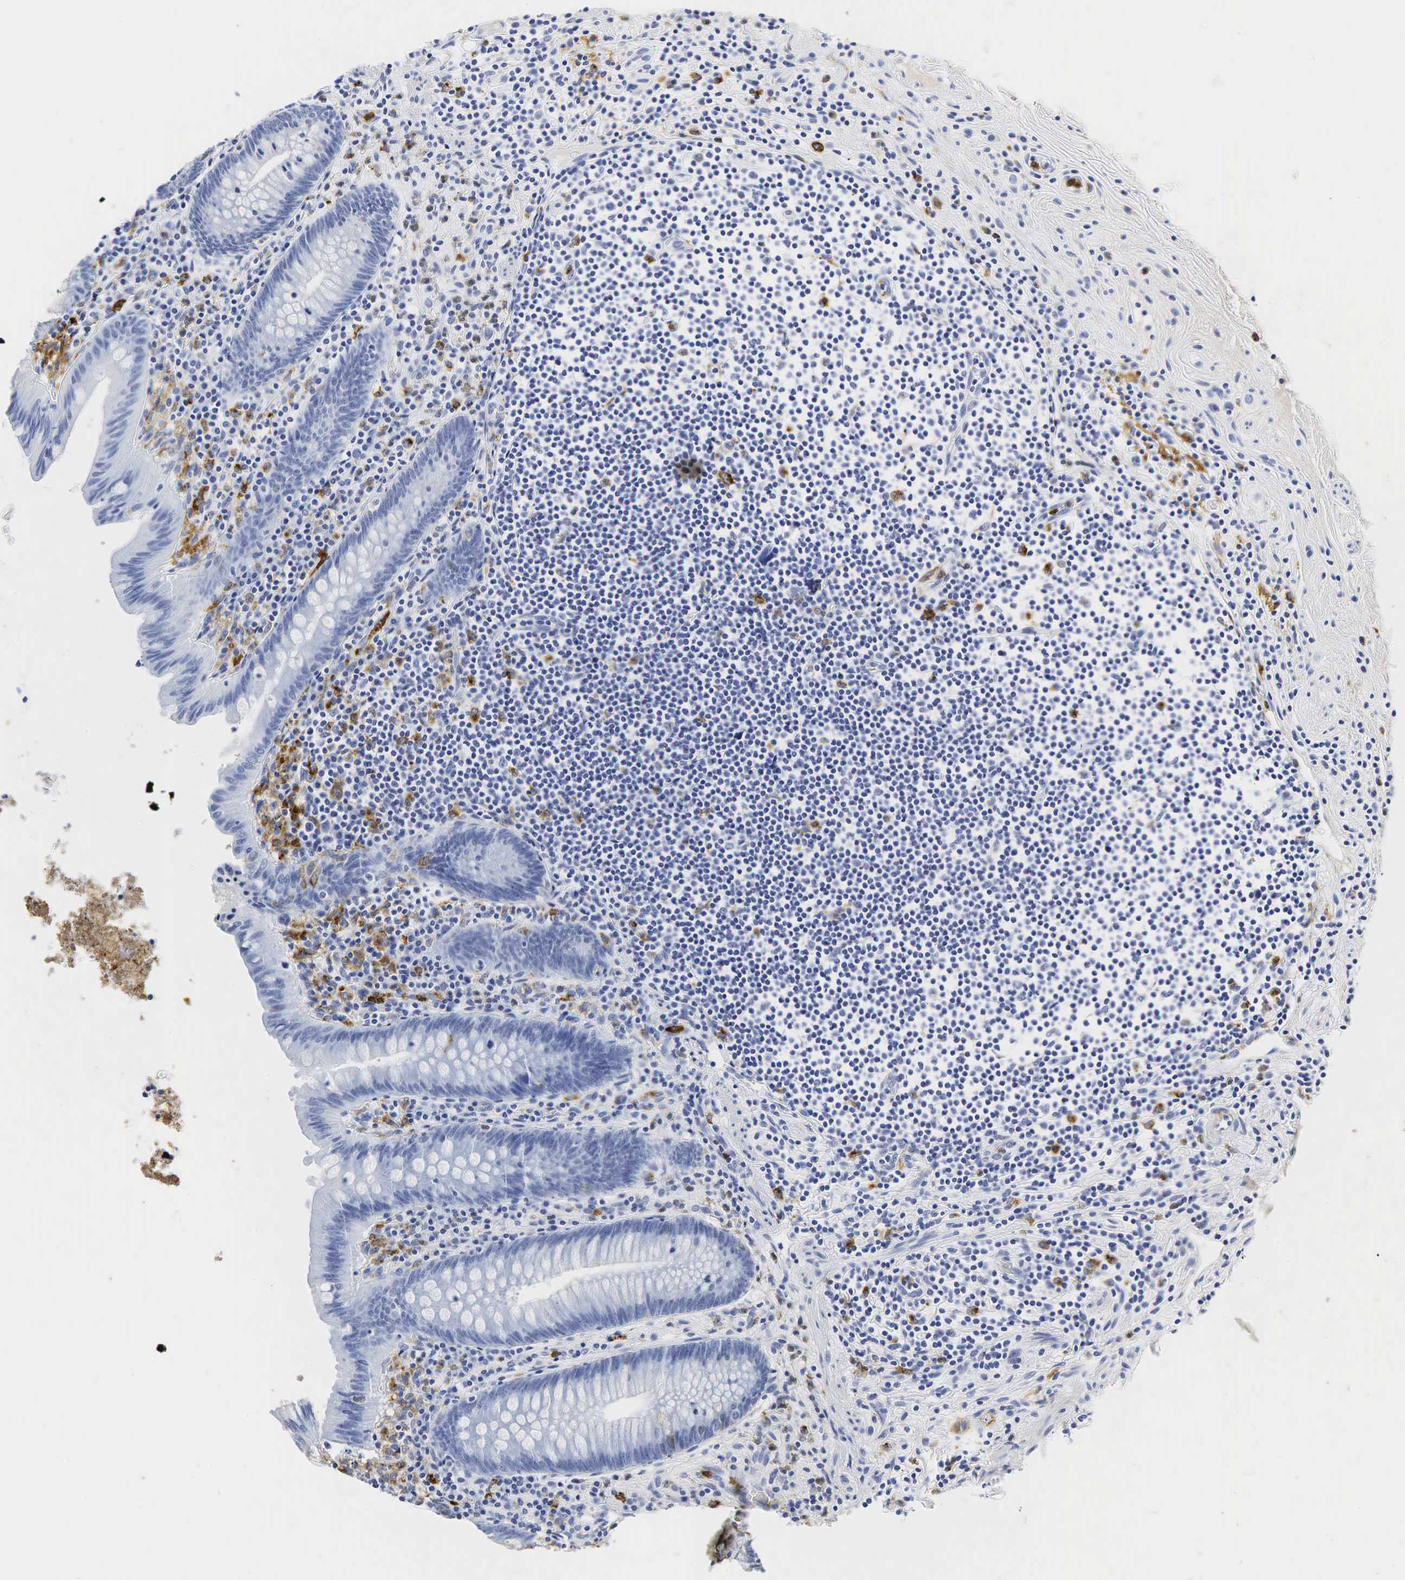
{"staining": {"intensity": "negative", "quantity": "none", "location": "none"}, "tissue": "appendix", "cell_type": "Glandular cells", "image_type": "normal", "snomed": [{"axis": "morphology", "description": "Normal tissue, NOS"}, {"axis": "topography", "description": "Appendix"}], "caption": "Immunohistochemistry image of benign appendix stained for a protein (brown), which displays no expression in glandular cells. Brightfield microscopy of immunohistochemistry stained with DAB (3,3'-diaminobenzidine) (brown) and hematoxylin (blue), captured at high magnification.", "gene": "LYZ", "patient": {"sex": "male", "age": 41}}